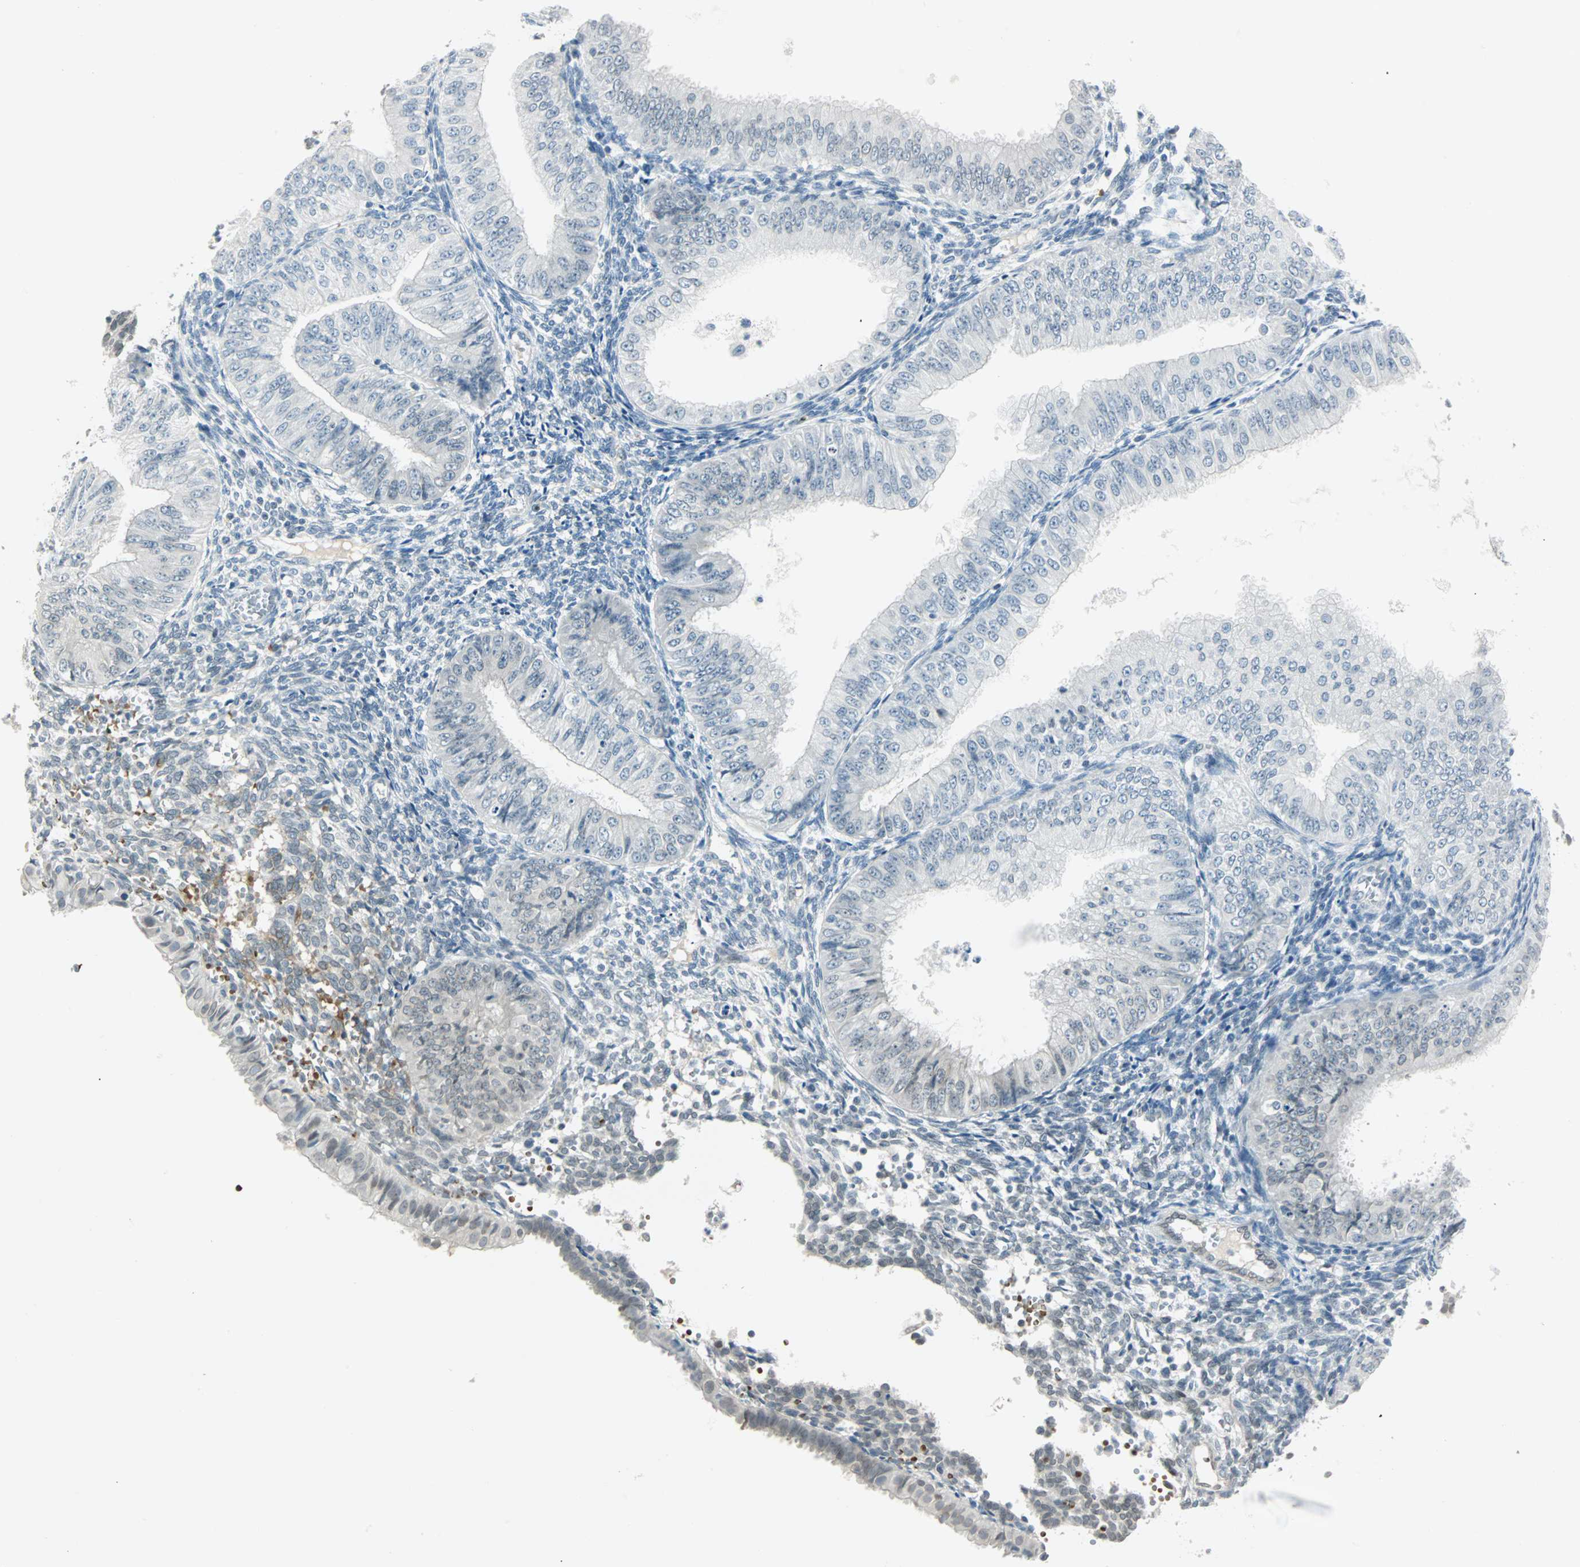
{"staining": {"intensity": "negative", "quantity": "none", "location": "none"}, "tissue": "endometrial cancer", "cell_type": "Tumor cells", "image_type": "cancer", "snomed": [{"axis": "morphology", "description": "Normal tissue, NOS"}, {"axis": "morphology", "description": "Adenocarcinoma, NOS"}, {"axis": "topography", "description": "Endometrium"}], "caption": "Photomicrograph shows no significant protein positivity in tumor cells of endometrial cancer.", "gene": "BCAN", "patient": {"sex": "female", "age": 53}}